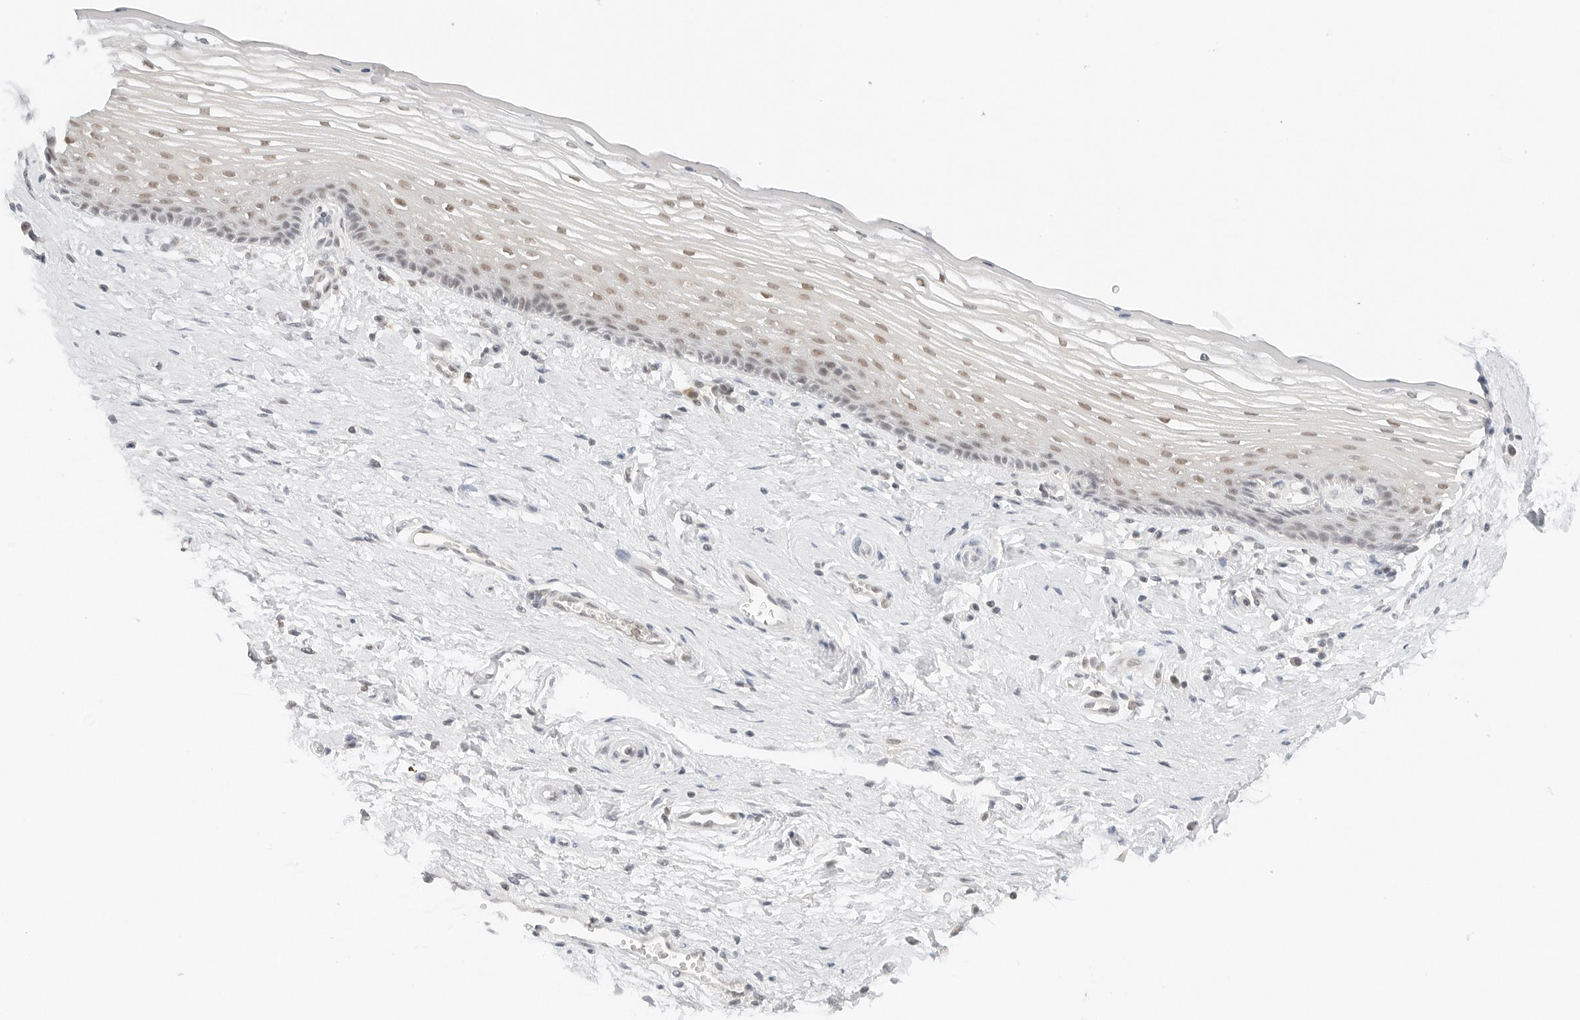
{"staining": {"intensity": "weak", "quantity": "<25%", "location": "nuclear"}, "tissue": "vagina", "cell_type": "Squamous epithelial cells", "image_type": "normal", "snomed": [{"axis": "morphology", "description": "Normal tissue, NOS"}, {"axis": "topography", "description": "Vagina"}], "caption": "The histopathology image displays no significant staining in squamous epithelial cells of vagina.", "gene": "NEO1", "patient": {"sex": "female", "age": 46}}